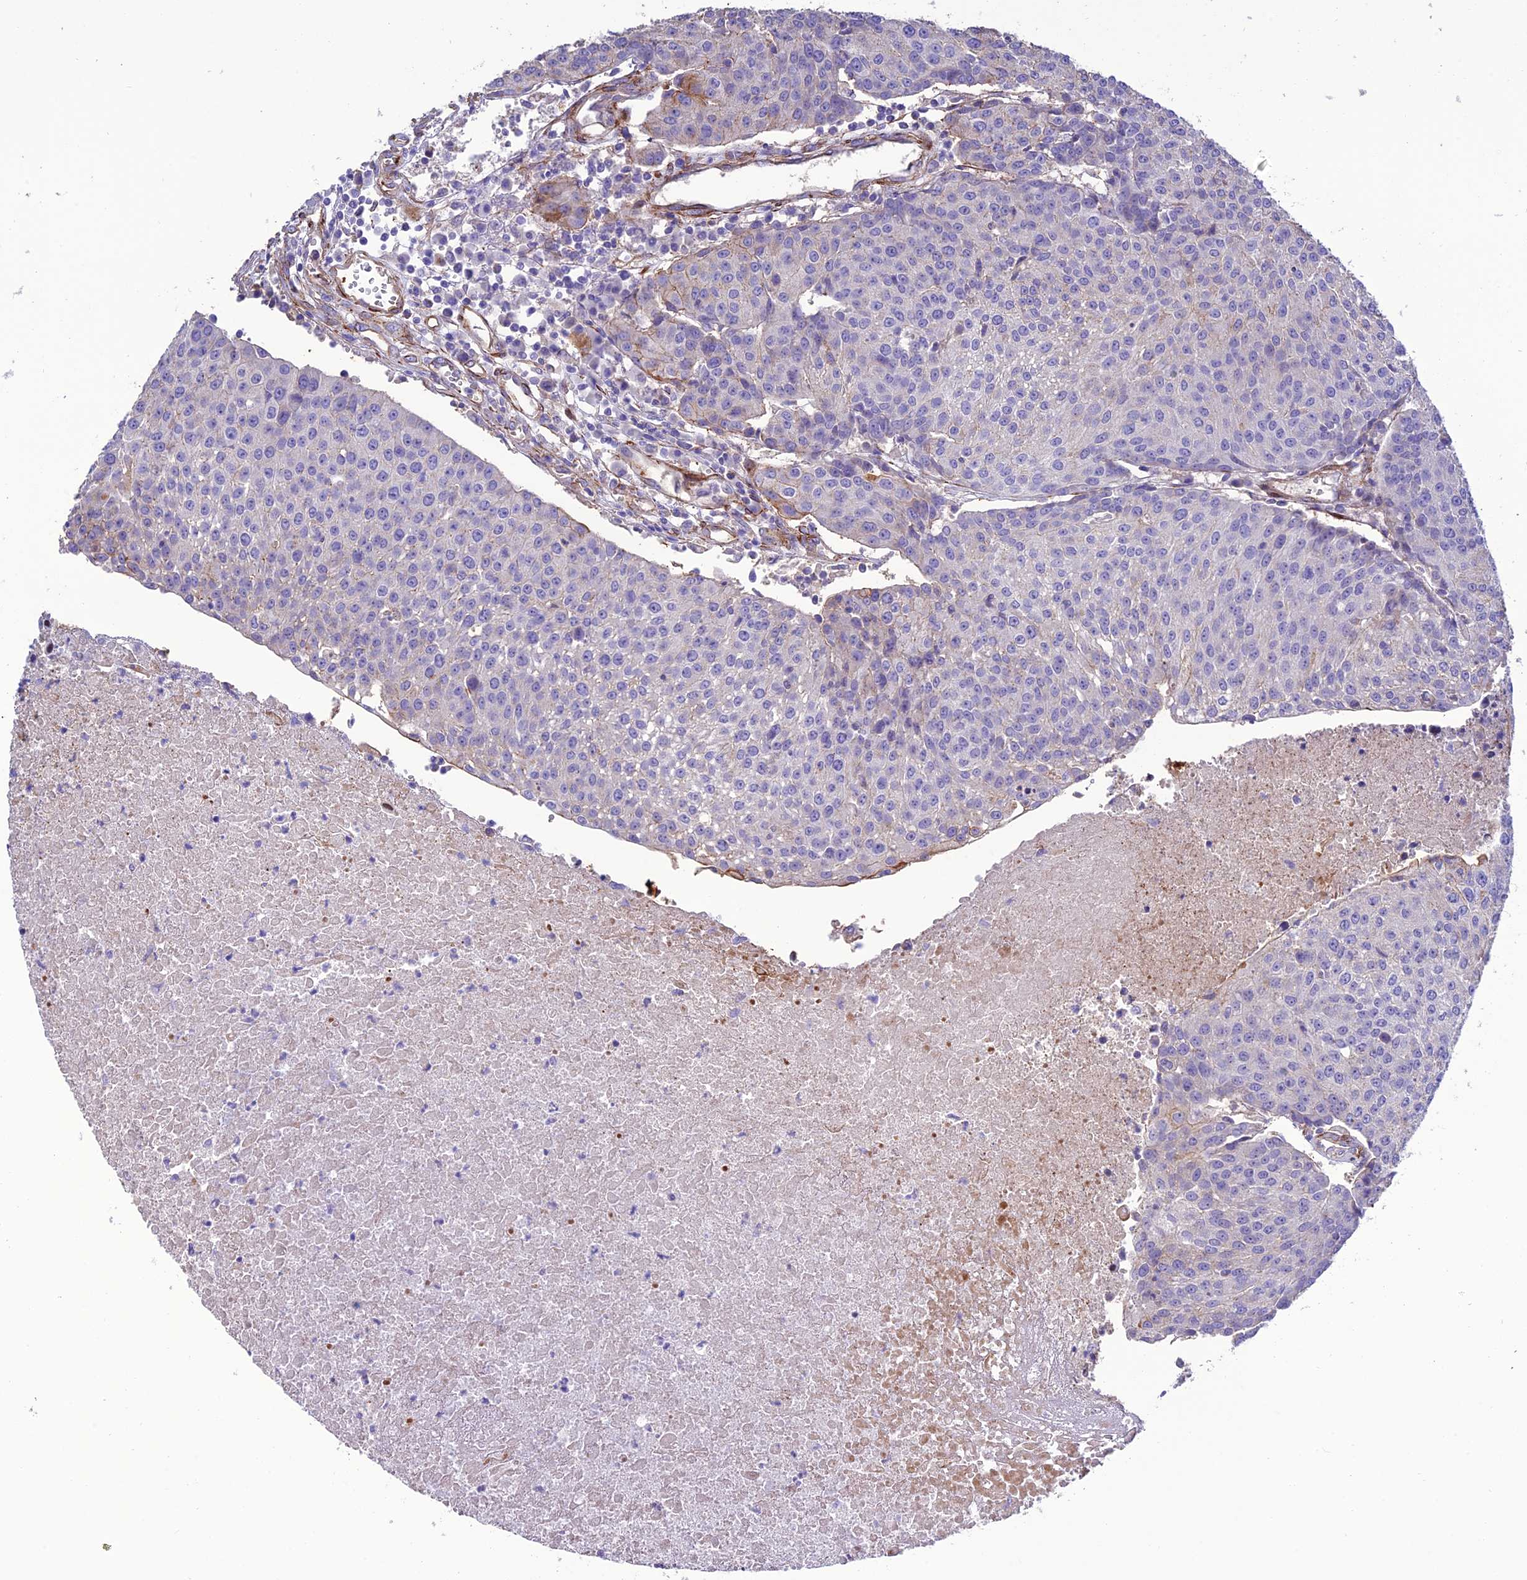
{"staining": {"intensity": "weak", "quantity": "<25%", "location": "cytoplasmic/membranous"}, "tissue": "urothelial cancer", "cell_type": "Tumor cells", "image_type": "cancer", "snomed": [{"axis": "morphology", "description": "Urothelial carcinoma, High grade"}, {"axis": "topography", "description": "Urinary bladder"}], "caption": "This histopathology image is of urothelial cancer stained with immunohistochemistry (IHC) to label a protein in brown with the nuclei are counter-stained blue. There is no staining in tumor cells.", "gene": "REX1BD", "patient": {"sex": "female", "age": 85}}